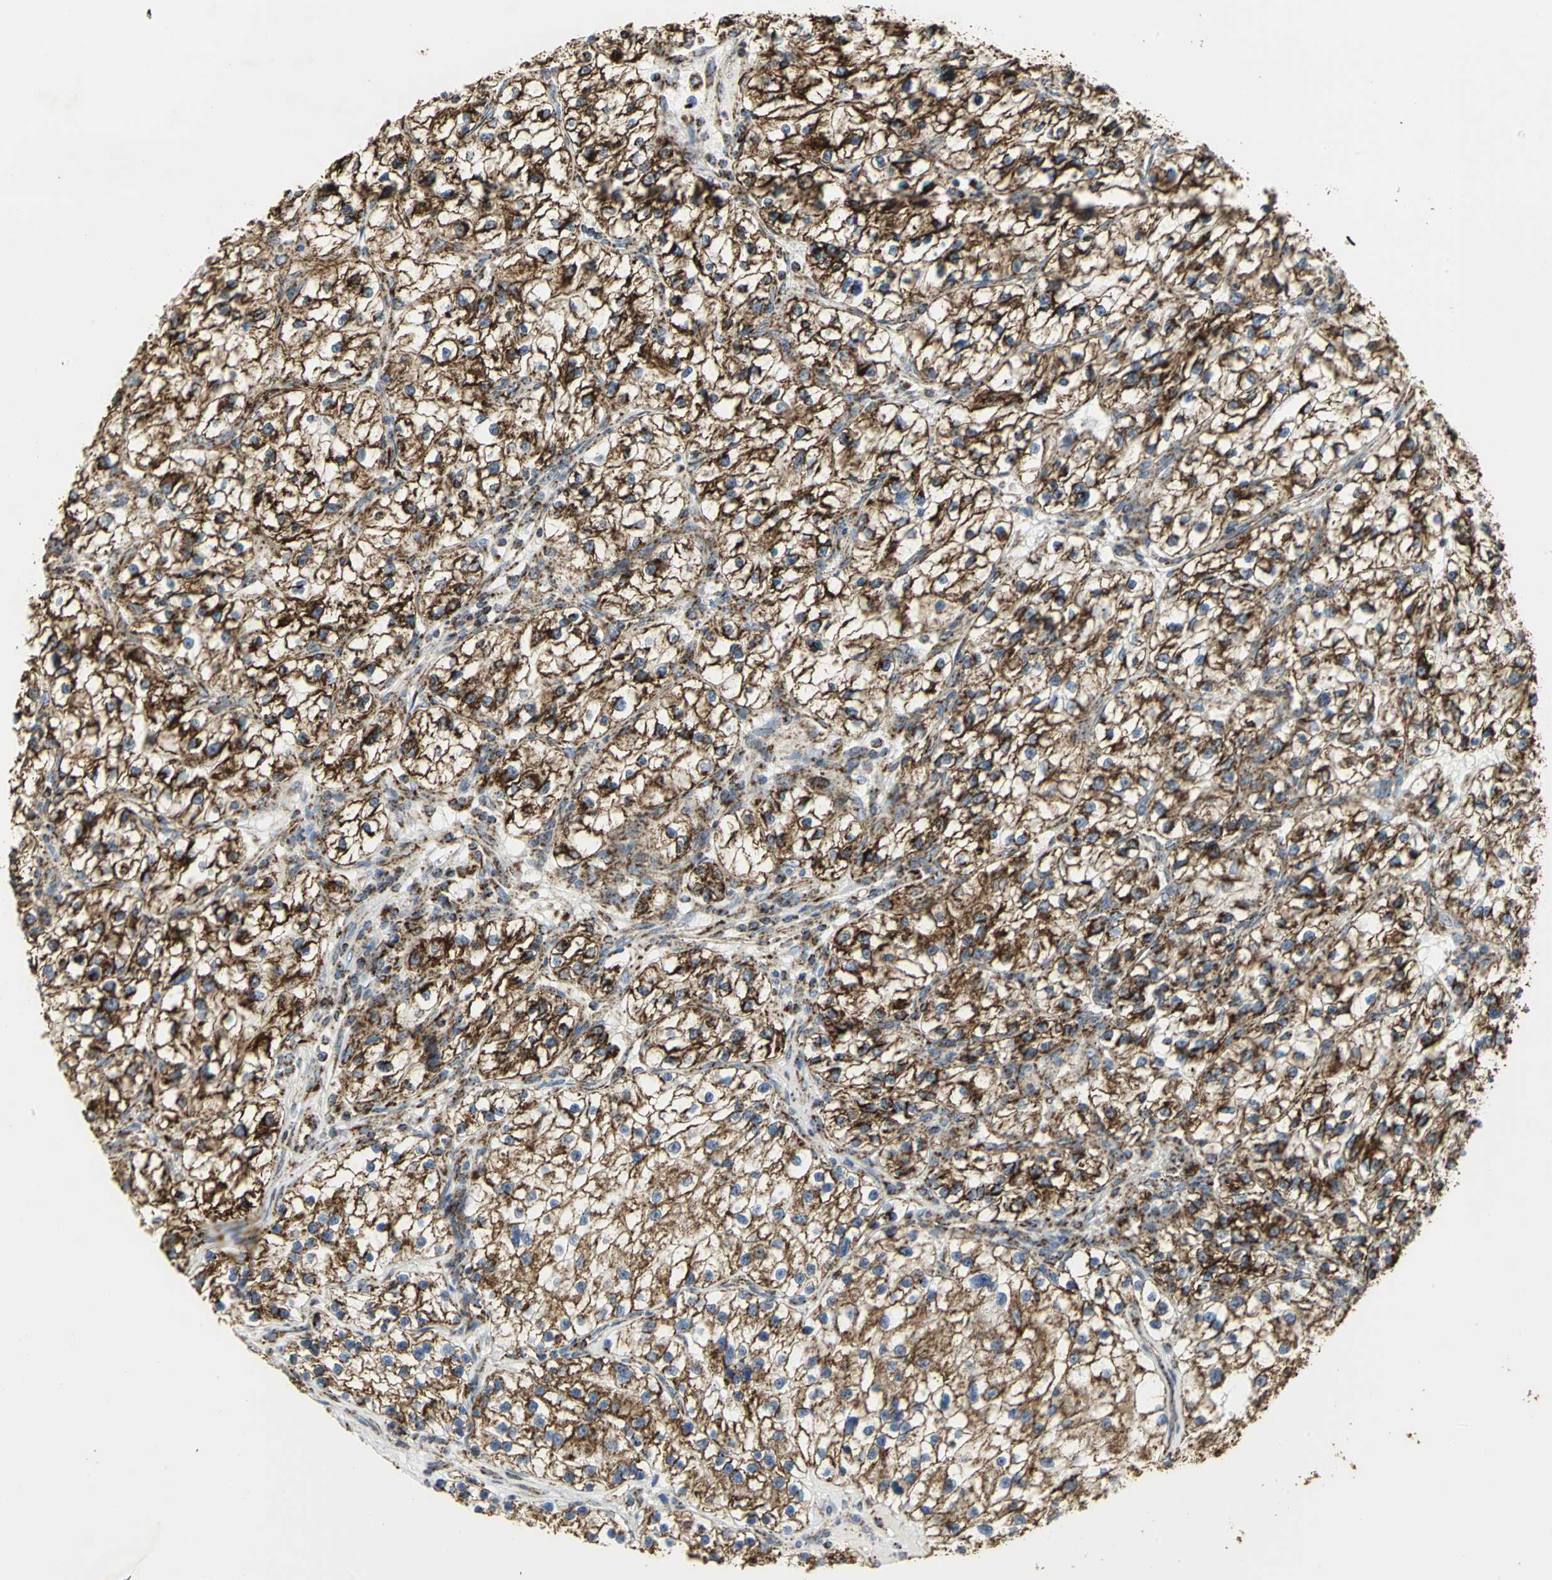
{"staining": {"intensity": "strong", "quantity": ">75%", "location": "cytoplasmic/membranous"}, "tissue": "renal cancer", "cell_type": "Tumor cells", "image_type": "cancer", "snomed": [{"axis": "morphology", "description": "Adenocarcinoma, NOS"}, {"axis": "topography", "description": "Kidney"}], "caption": "Immunohistochemistry image of human renal cancer stained for a protein (brown), which demonstrates high levels of strong cytoplasmic/membranous staining in about >75% of tumor cells.", "gene": "VDAC1", "patient": {"sex": "female", "age": 57}}